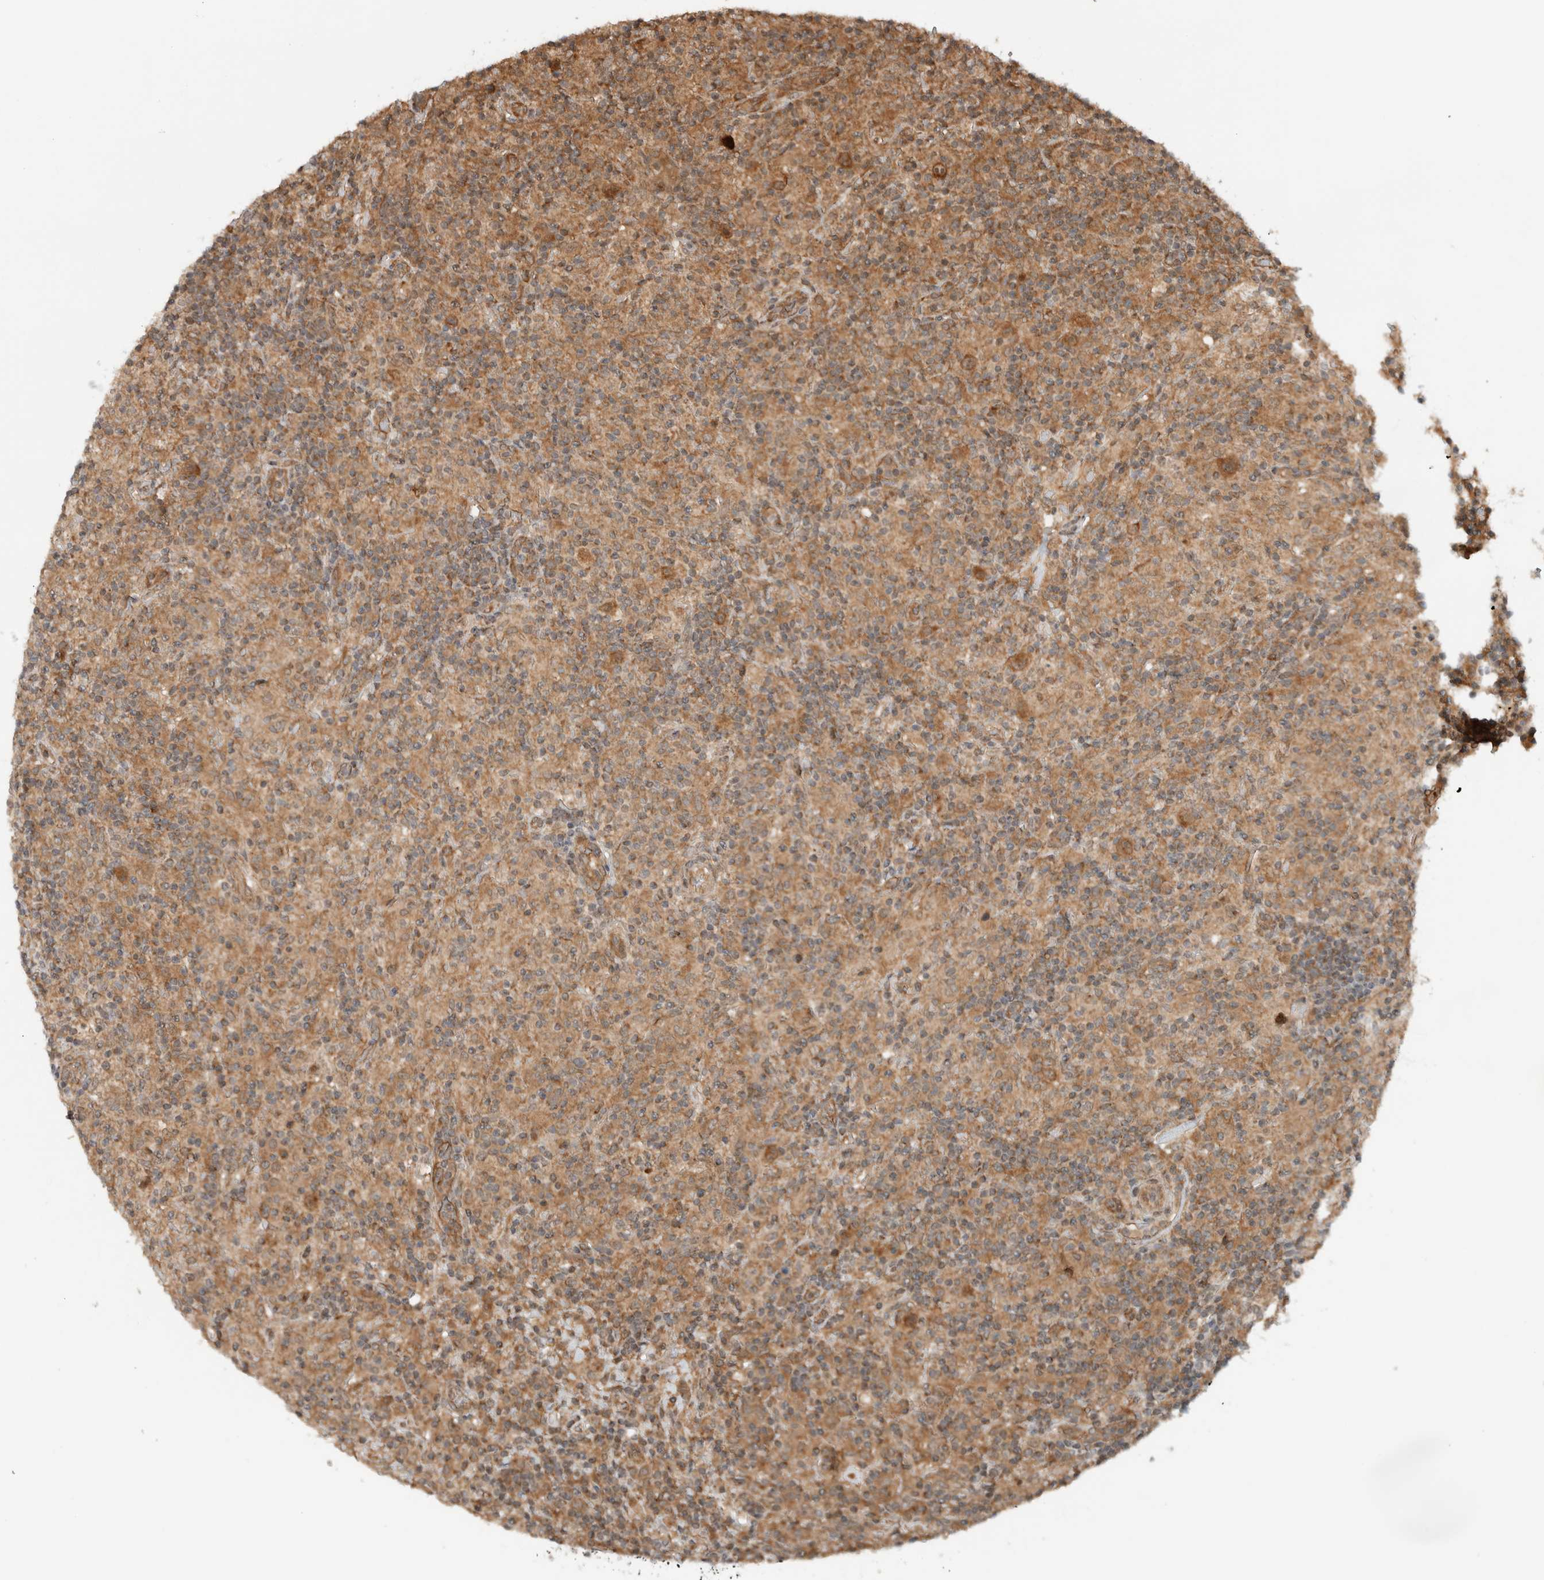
{"staining": {"intensity": "moderate", "quantity": ">75%", "location": "cytoplasmic/membranous"}, "tissue": "lymphoma", "cell_type": "Tumor cells", "image_type": "cancer", "snomed": [{"axis": "morphology", "description": "Hodgkin's disease, NOS"}, {"axis": "topography", "description": "Lymph node"}], "caption": "The immunohistochemical stain highlights moderate cytoplasmic/membranous positivity in tumor cells of Hodgkin's disease tissue. (IHC, brightfield microscopy, high magnification).", "gene": "KLHL6", "patient": {"sex": "male", "age": 70}}